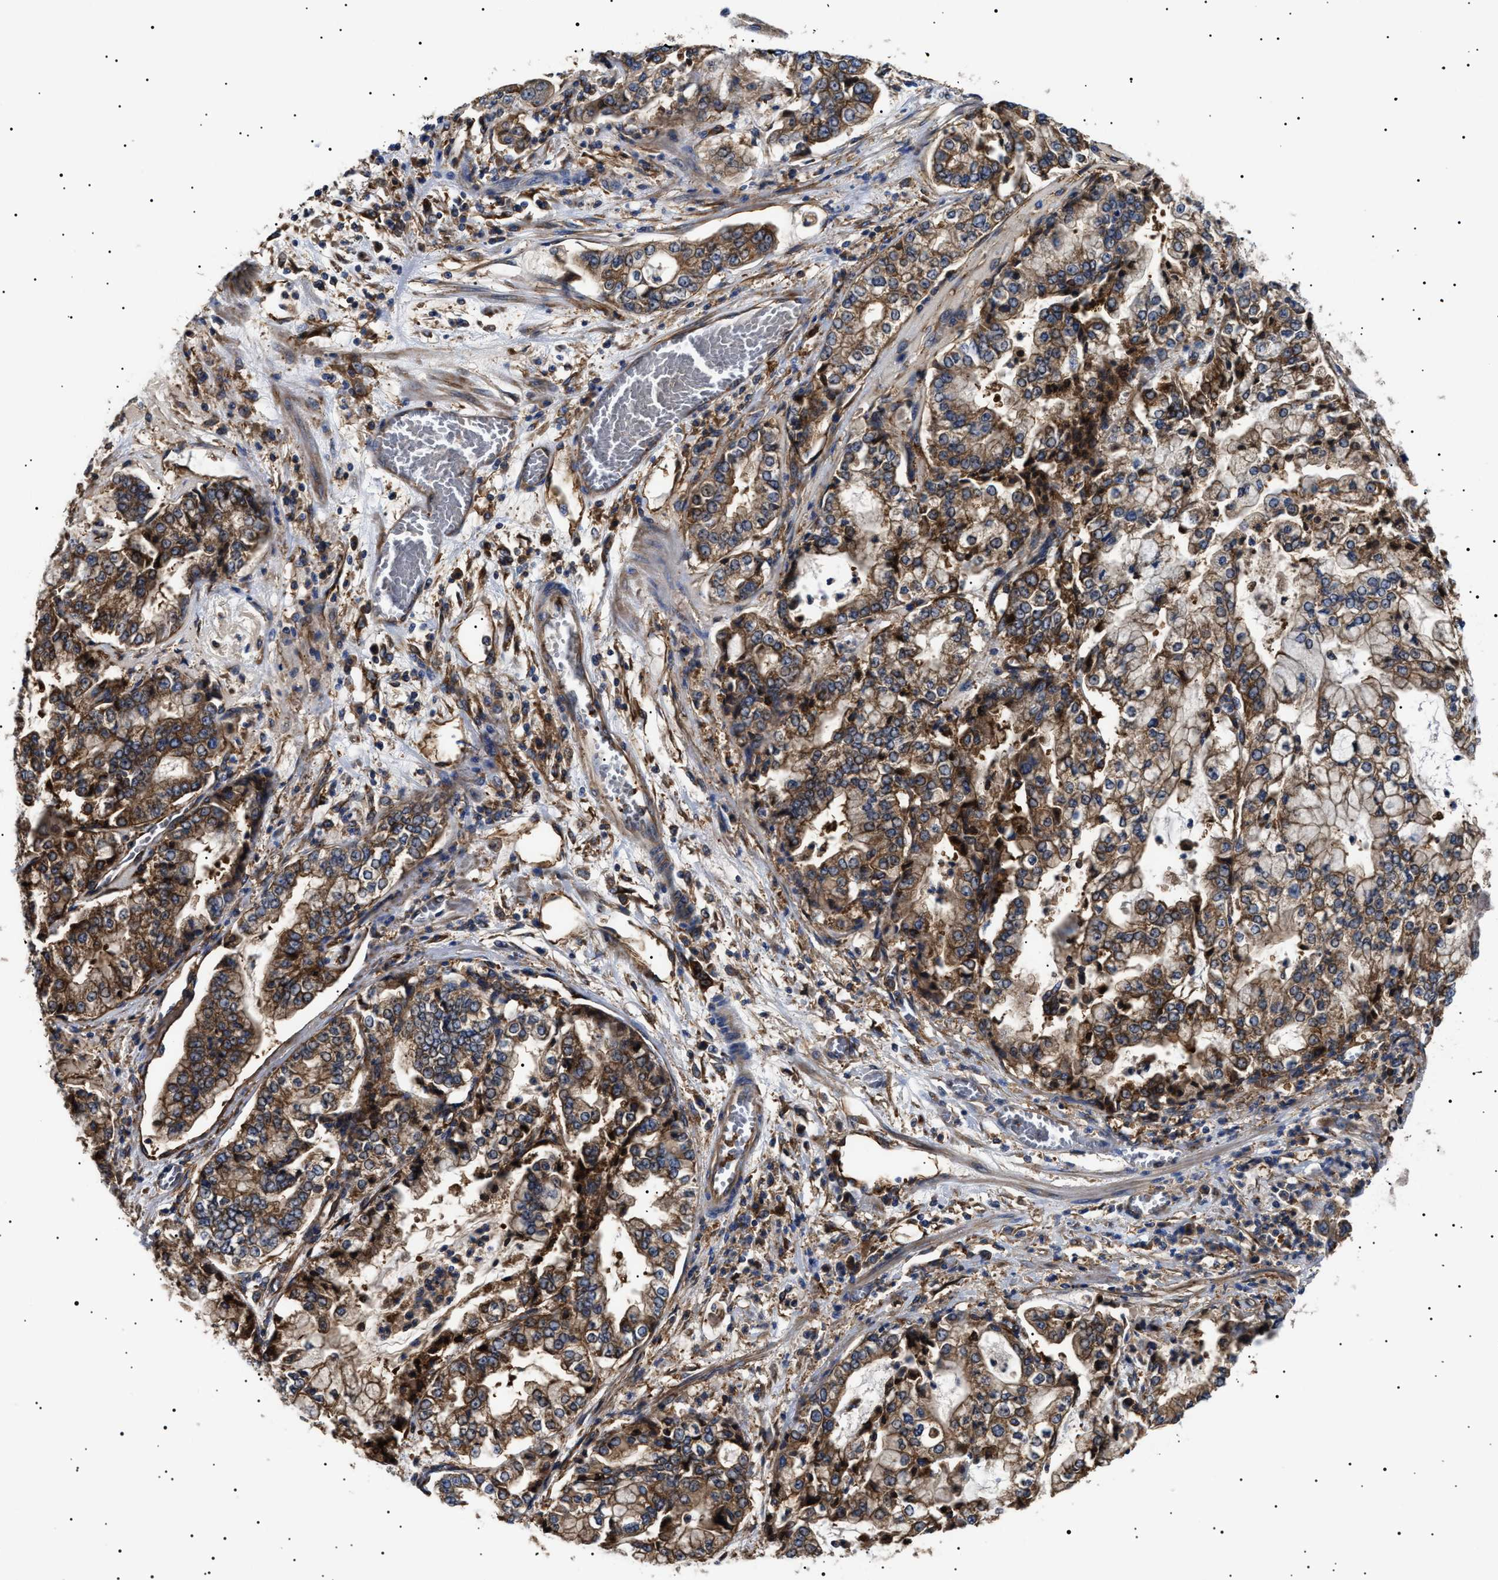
{"staining": {"intensity": "moderate", "quantity": ">75%", "location": "cytoplasmic/membranous"}, "tissue": "stomach cancer", "cell_type": "Tumor cells", "image_type": "cancer", "snomed": [{"axis": "morphology", "description": "Adenocarcinoma, NOS"}, {"axis": "topography", "description": "Stomach"}], "caption": "This is an image of immunohistochemistry (IHC) staining of stomach cancer, which shows moderate positivity in the cytoplasmic/membranous of tumor cells.", "gene": "TPP2", "patient": {"sex": "male", "age": 76}}